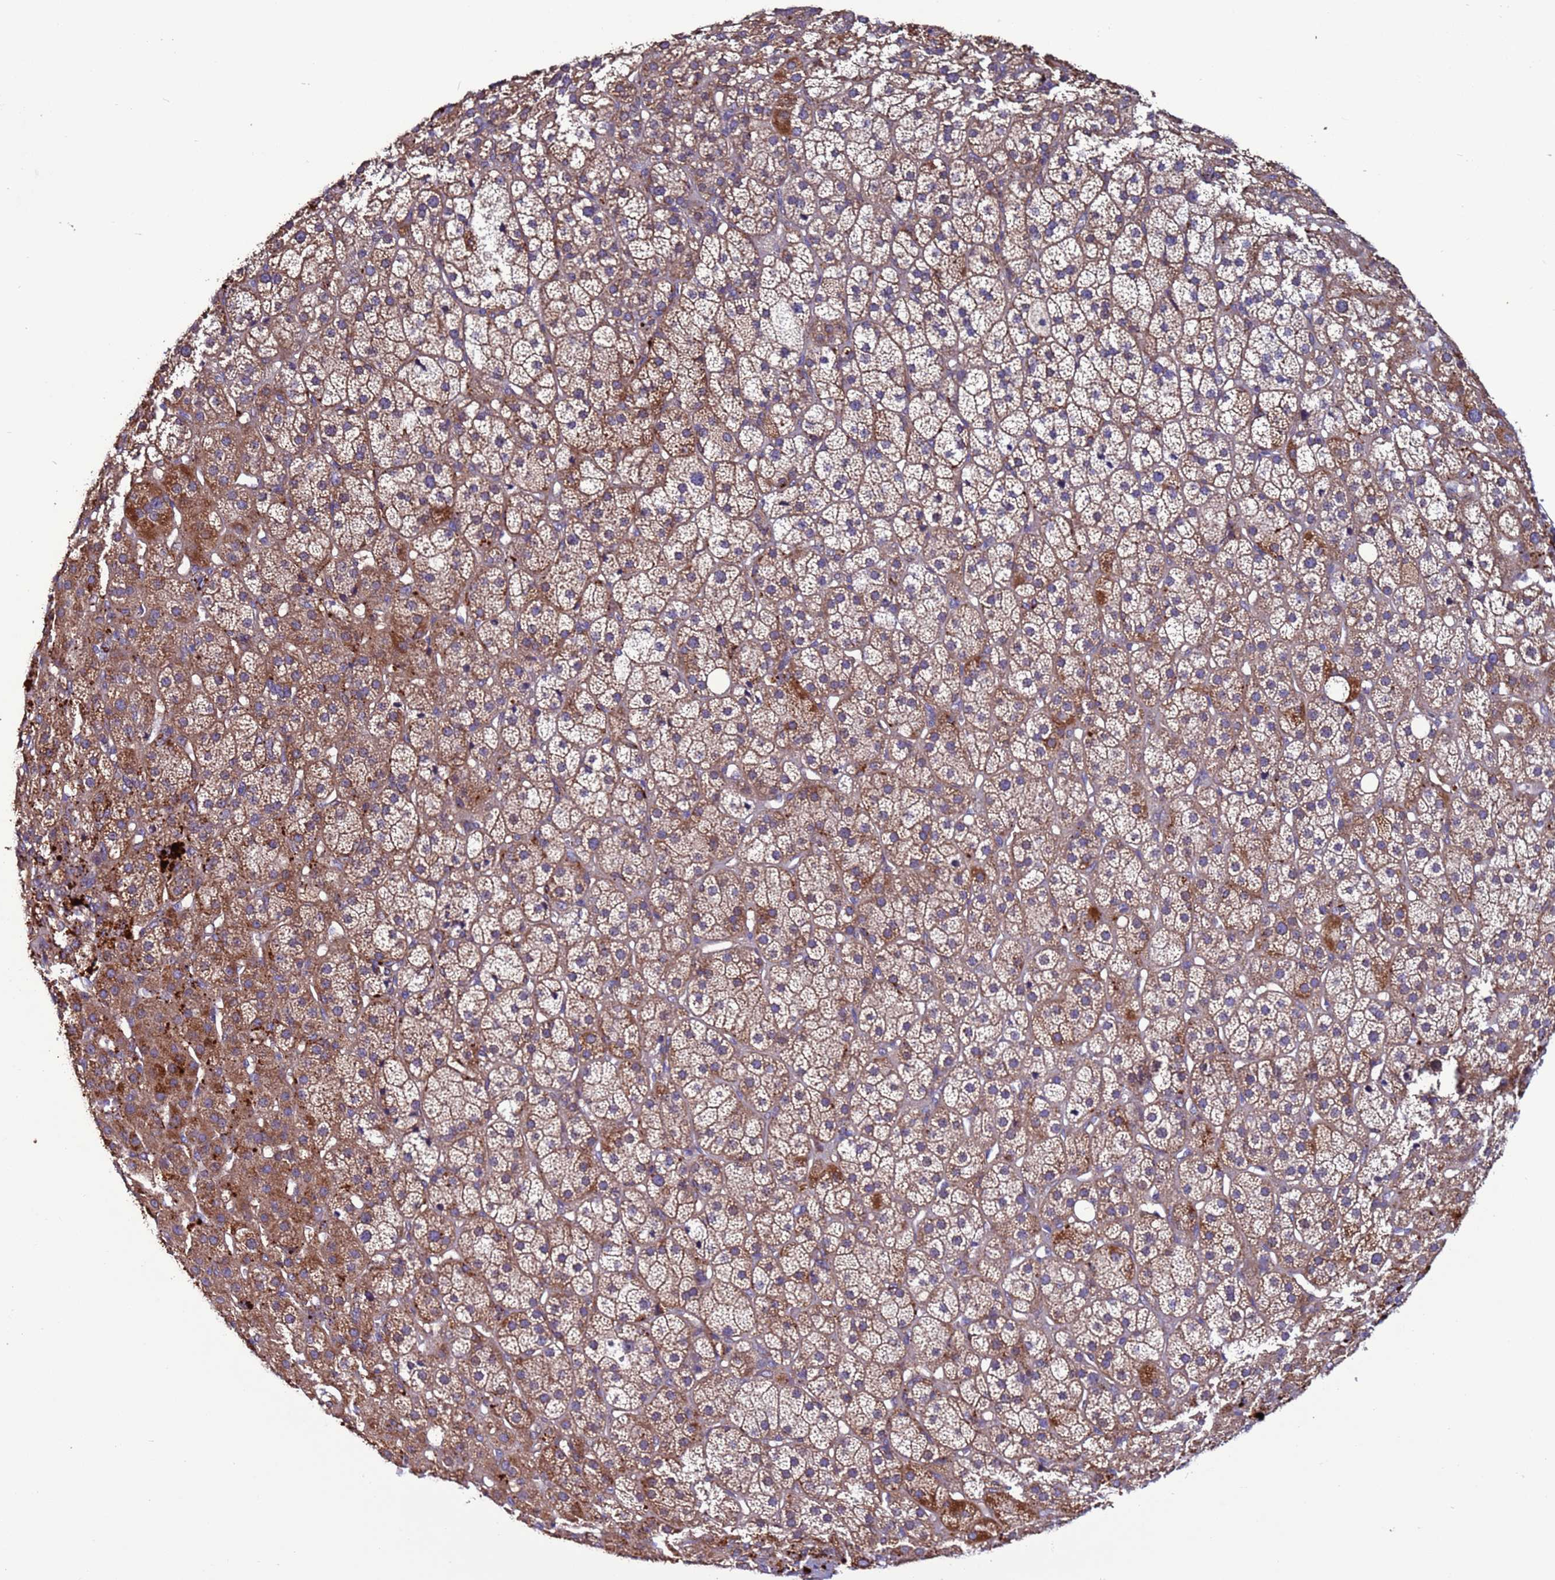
{"staining": {"intensity": "moderate", "quantity": "25%-75%", "location": "cytoplasmic/membranous"}, "tissue": "adrenal gland", "cell_type": "Glandular cells", "image_type": "normal", "snomed": [{"axis": "morphology", "description": "Normal tissue, NOS"}, {"axis": "topography", "description": "Adrenal gland"}], "caption": "This image exhibits immunohistochemistry (IHC) staining of normal adrenal gland, with medium moderate cytoplasmic/membranous positivity in approximately 25%-75% of glandular cells.", "gene": "CEP55", "patient": {"sex": "female", "age": 57}}